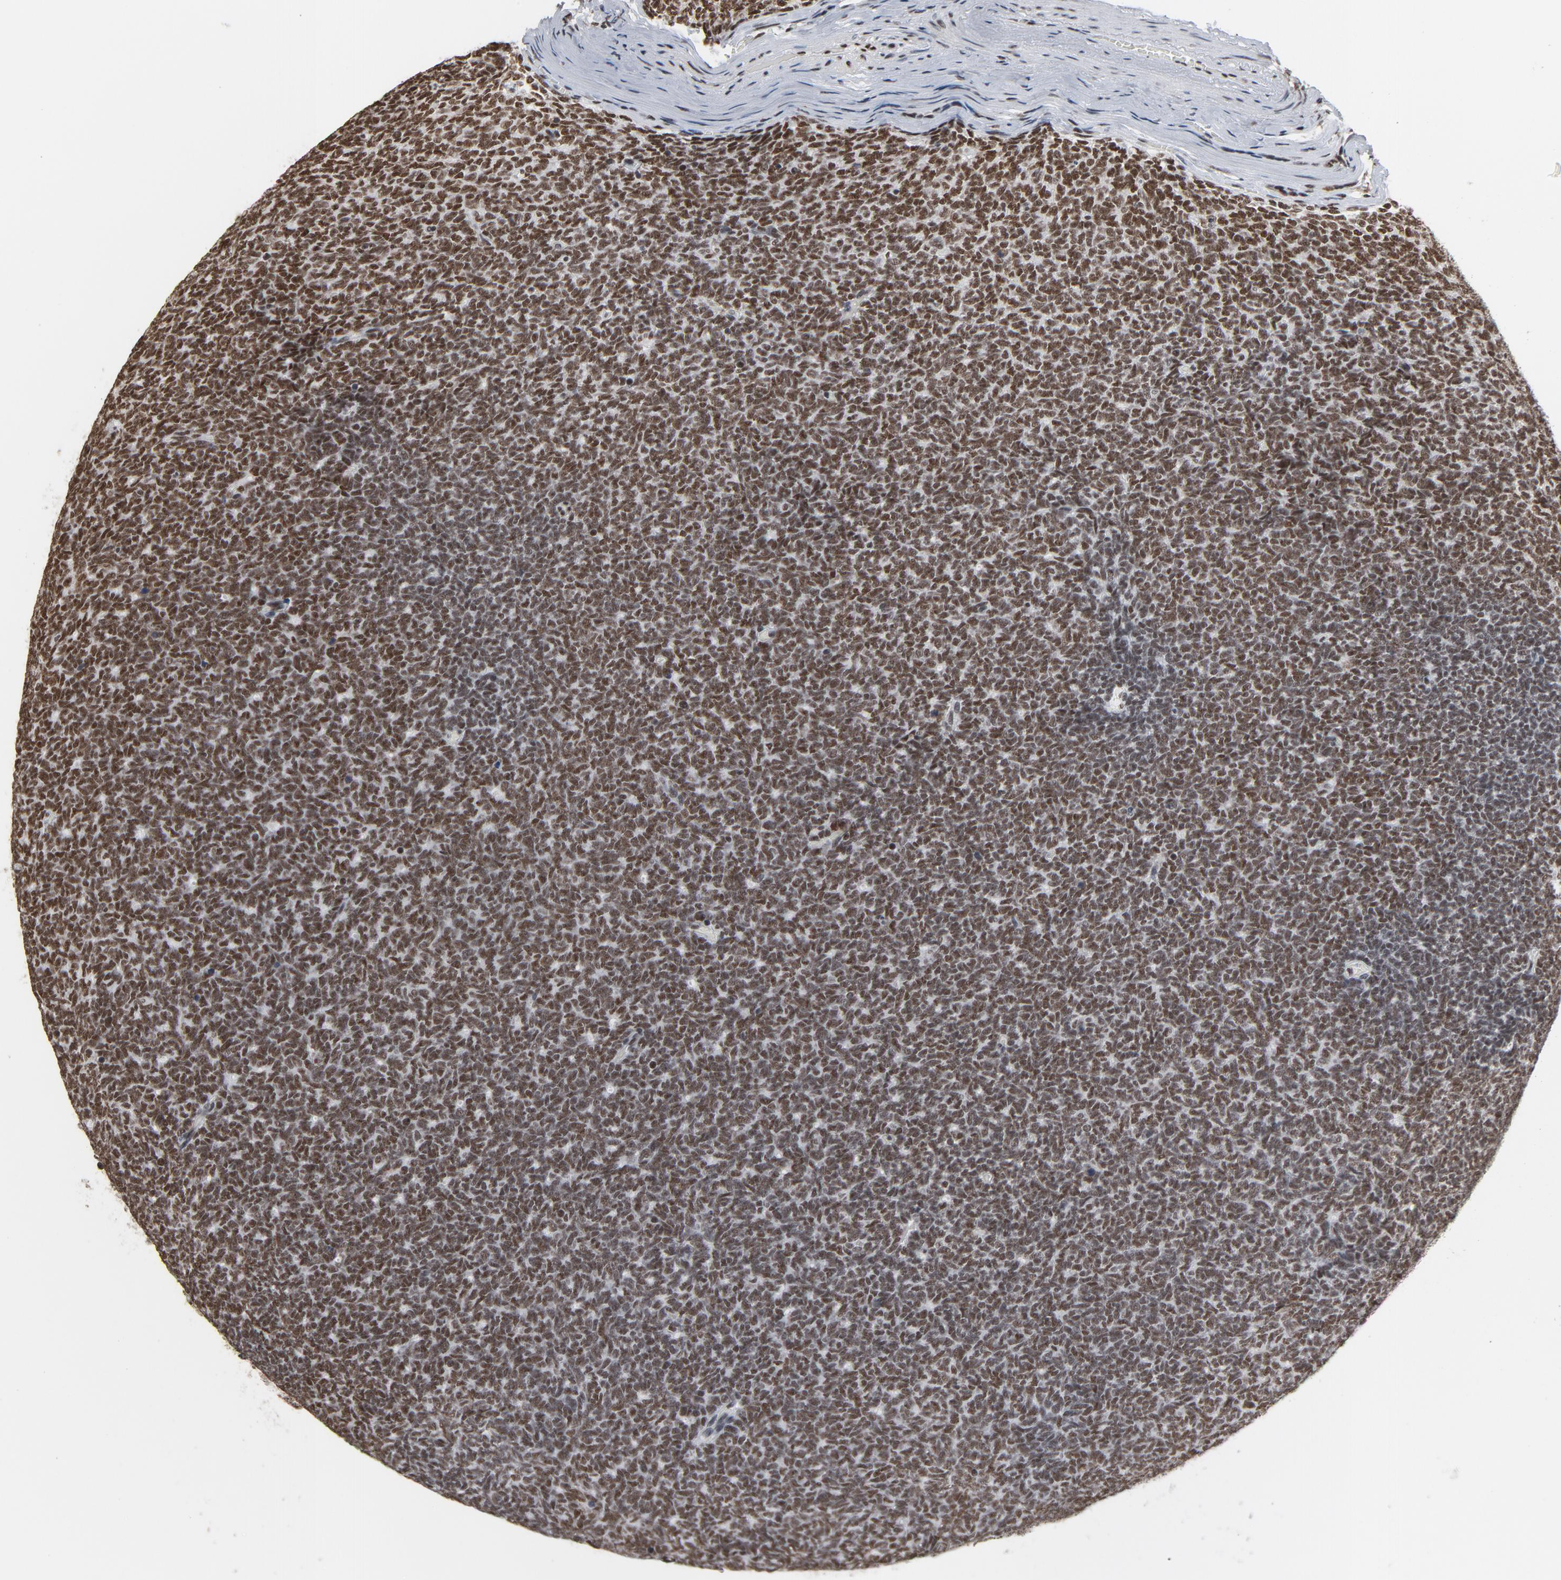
{"staining": {"intensity": "moderate", "quantity": ">75%", "location": "nuclear"}, "tissue": "renal cancer", "cell_type": "Tumor cells", "image_type": "cancer", "snomed": [{"axis": "morphology", "description": "Neoplasm, malignant, NOS"}, {"axis": "topography", "description": "Kidney"}], "caption": "Protein expression analysis of renal cancer (malignant neoplasm) demonstrates moderate nuclear positivity in approximately >75% of tumor cells.", "gene": "MRE11", "patient": {"sex": "male", "age": 28}}